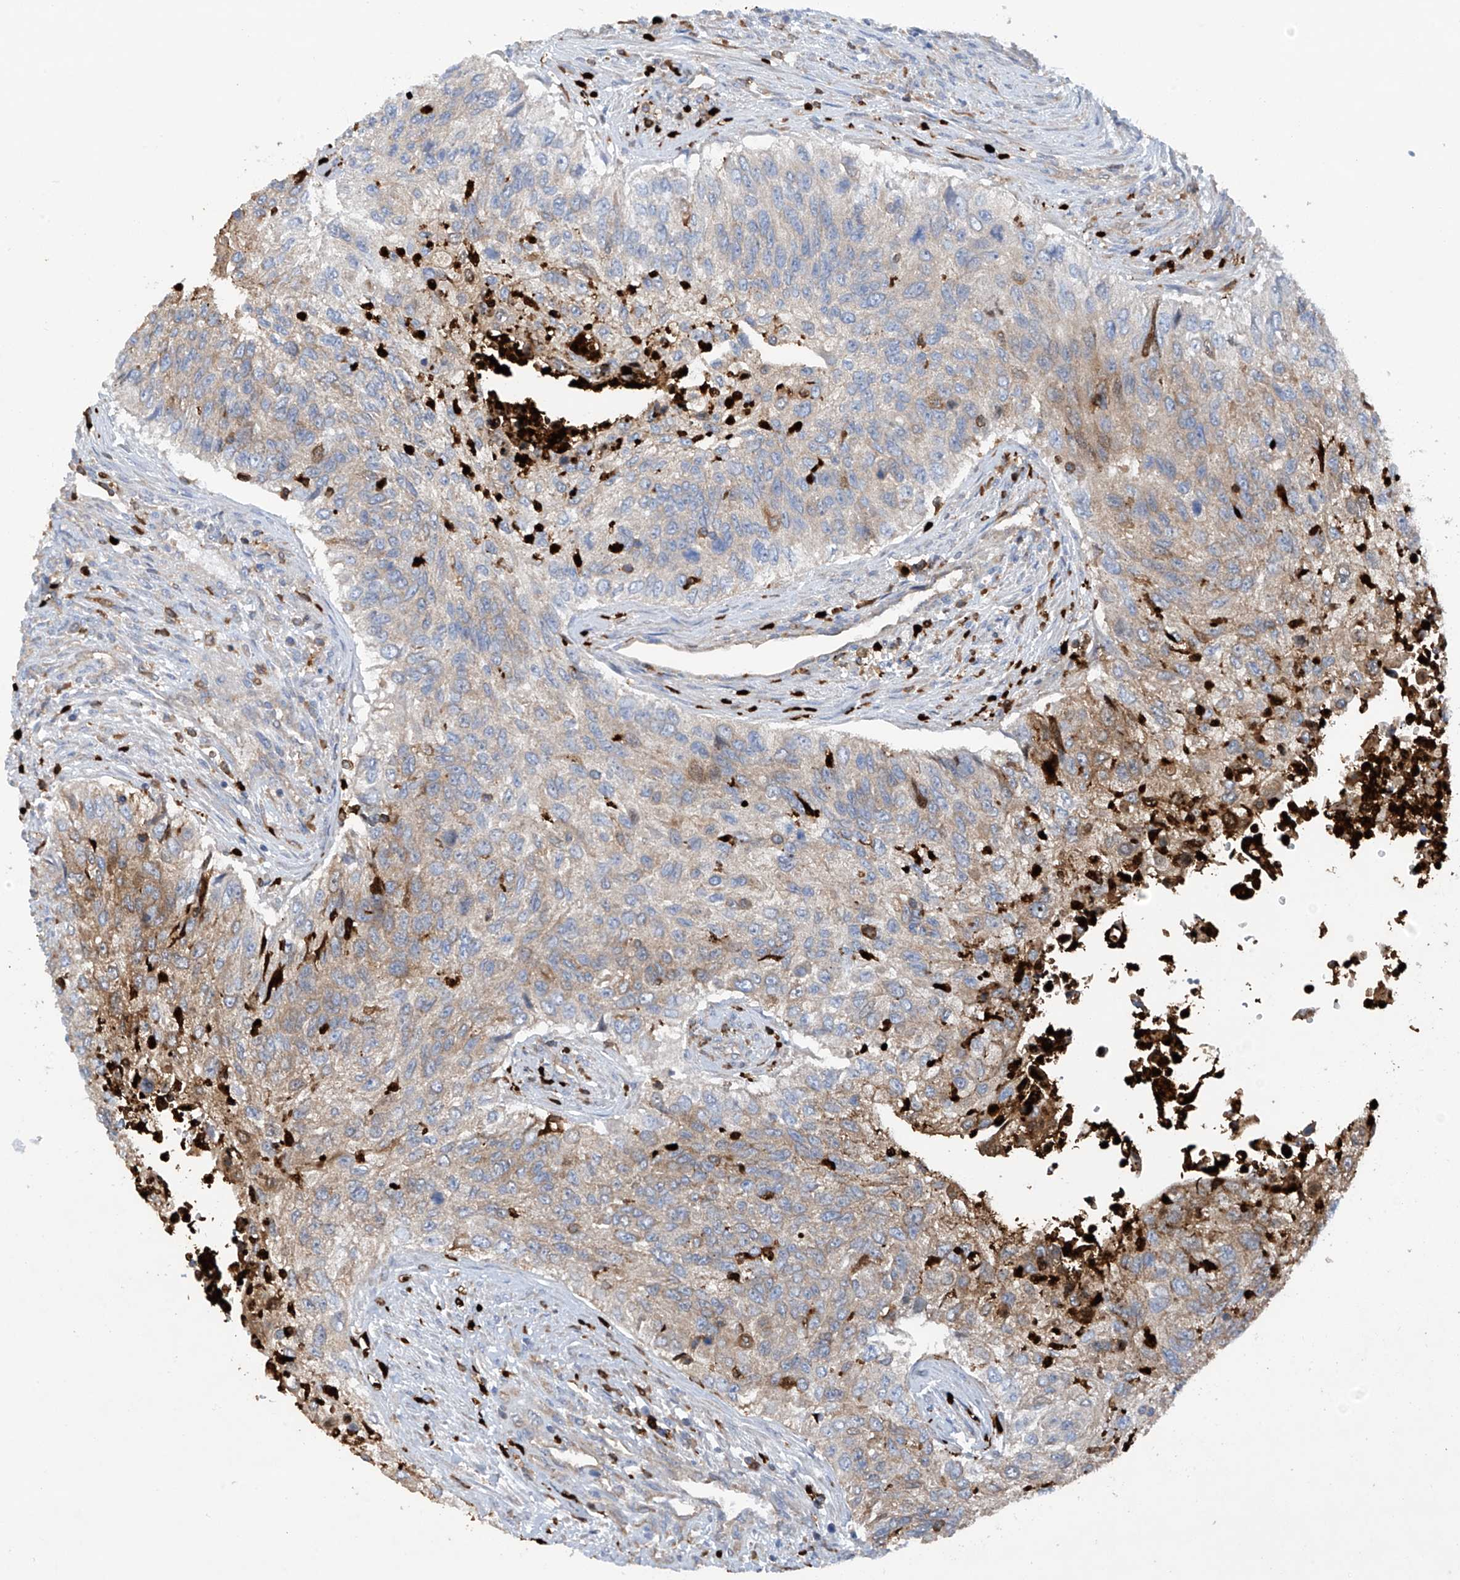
{"staining": {"intensity": "weak", "quantity": "<25%", "location": "cytoplasmic/membranous"}, "tissue": "urothelial cancer", "cell_type": "Tumor cells", "image_type": "cancer", "snomed": [{"axis": "morphology", "description": "Urothelial carcinoma, High grade"}, {"axis": "topography", "description": "Urinary bladder"}], "caption": "DAB (3,3'-diaminobenzidine) immunohistochemical staining of high-grade urothelial carcinoma displays no significant expression in tumor cells.", "gene": "PHACTR2", "patient": {"sex": "female", "age": 60}}